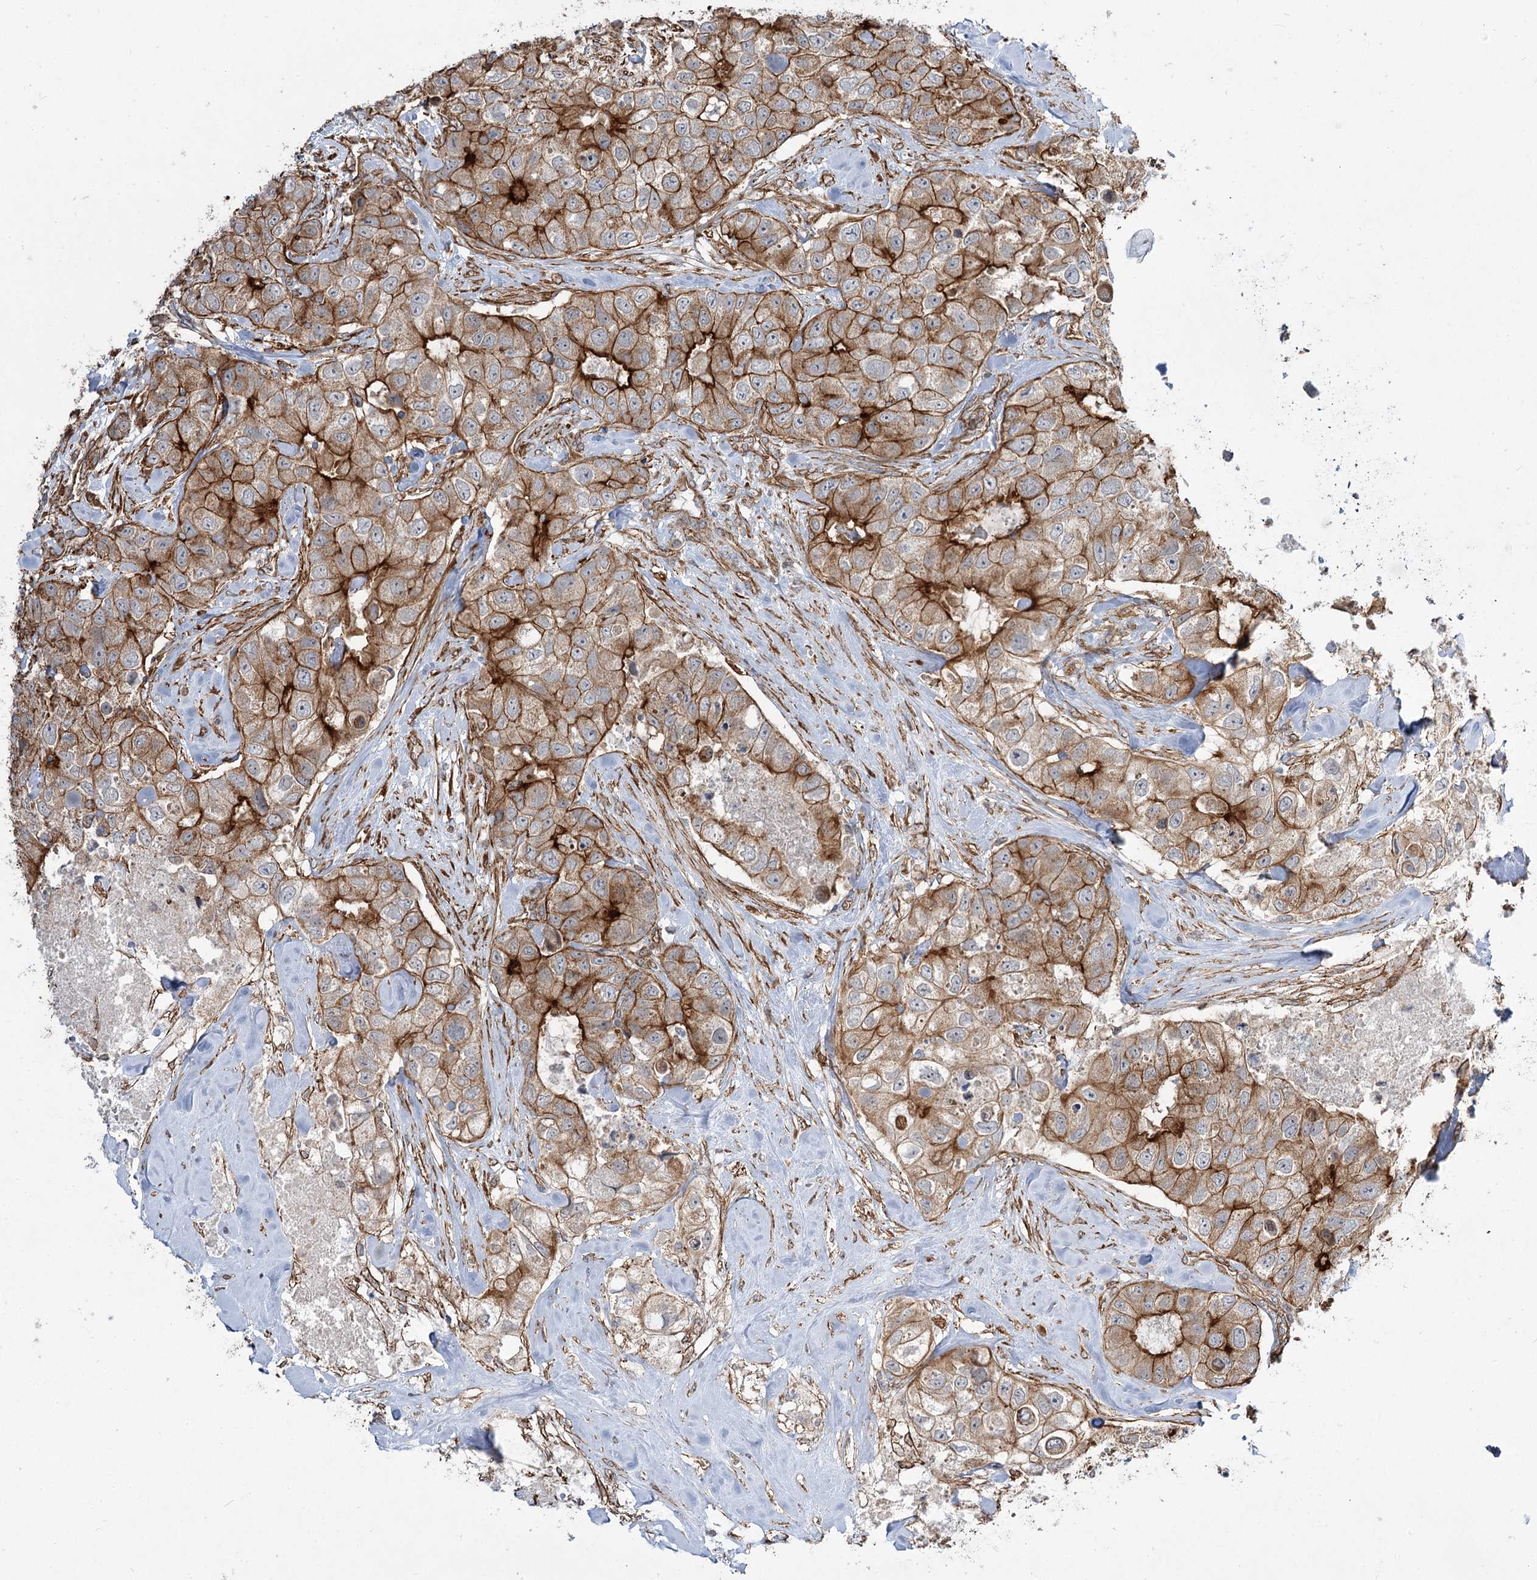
{"staining": {"intensity": "strong", "quantity": ">75%", "location": "cytoplasmic/membranous"}, "tissue": "breast cancer", "cell_type": "Tumor cells", "image_type": "cancer", "snomed": [{"axis": "morphology", "description": "Duct carcinoma"}, {"axis": "topography", "description": "Breast"}], "caption": "Immunohistochemistry (IHC) of breast intraductal carcinoma demonstrates high levels of strong cytoplasmic/membranous positivity in about >75% of tumor cells.", "gene": "SH3BP5L", "patient": {"sex": "female", "age": 62}}